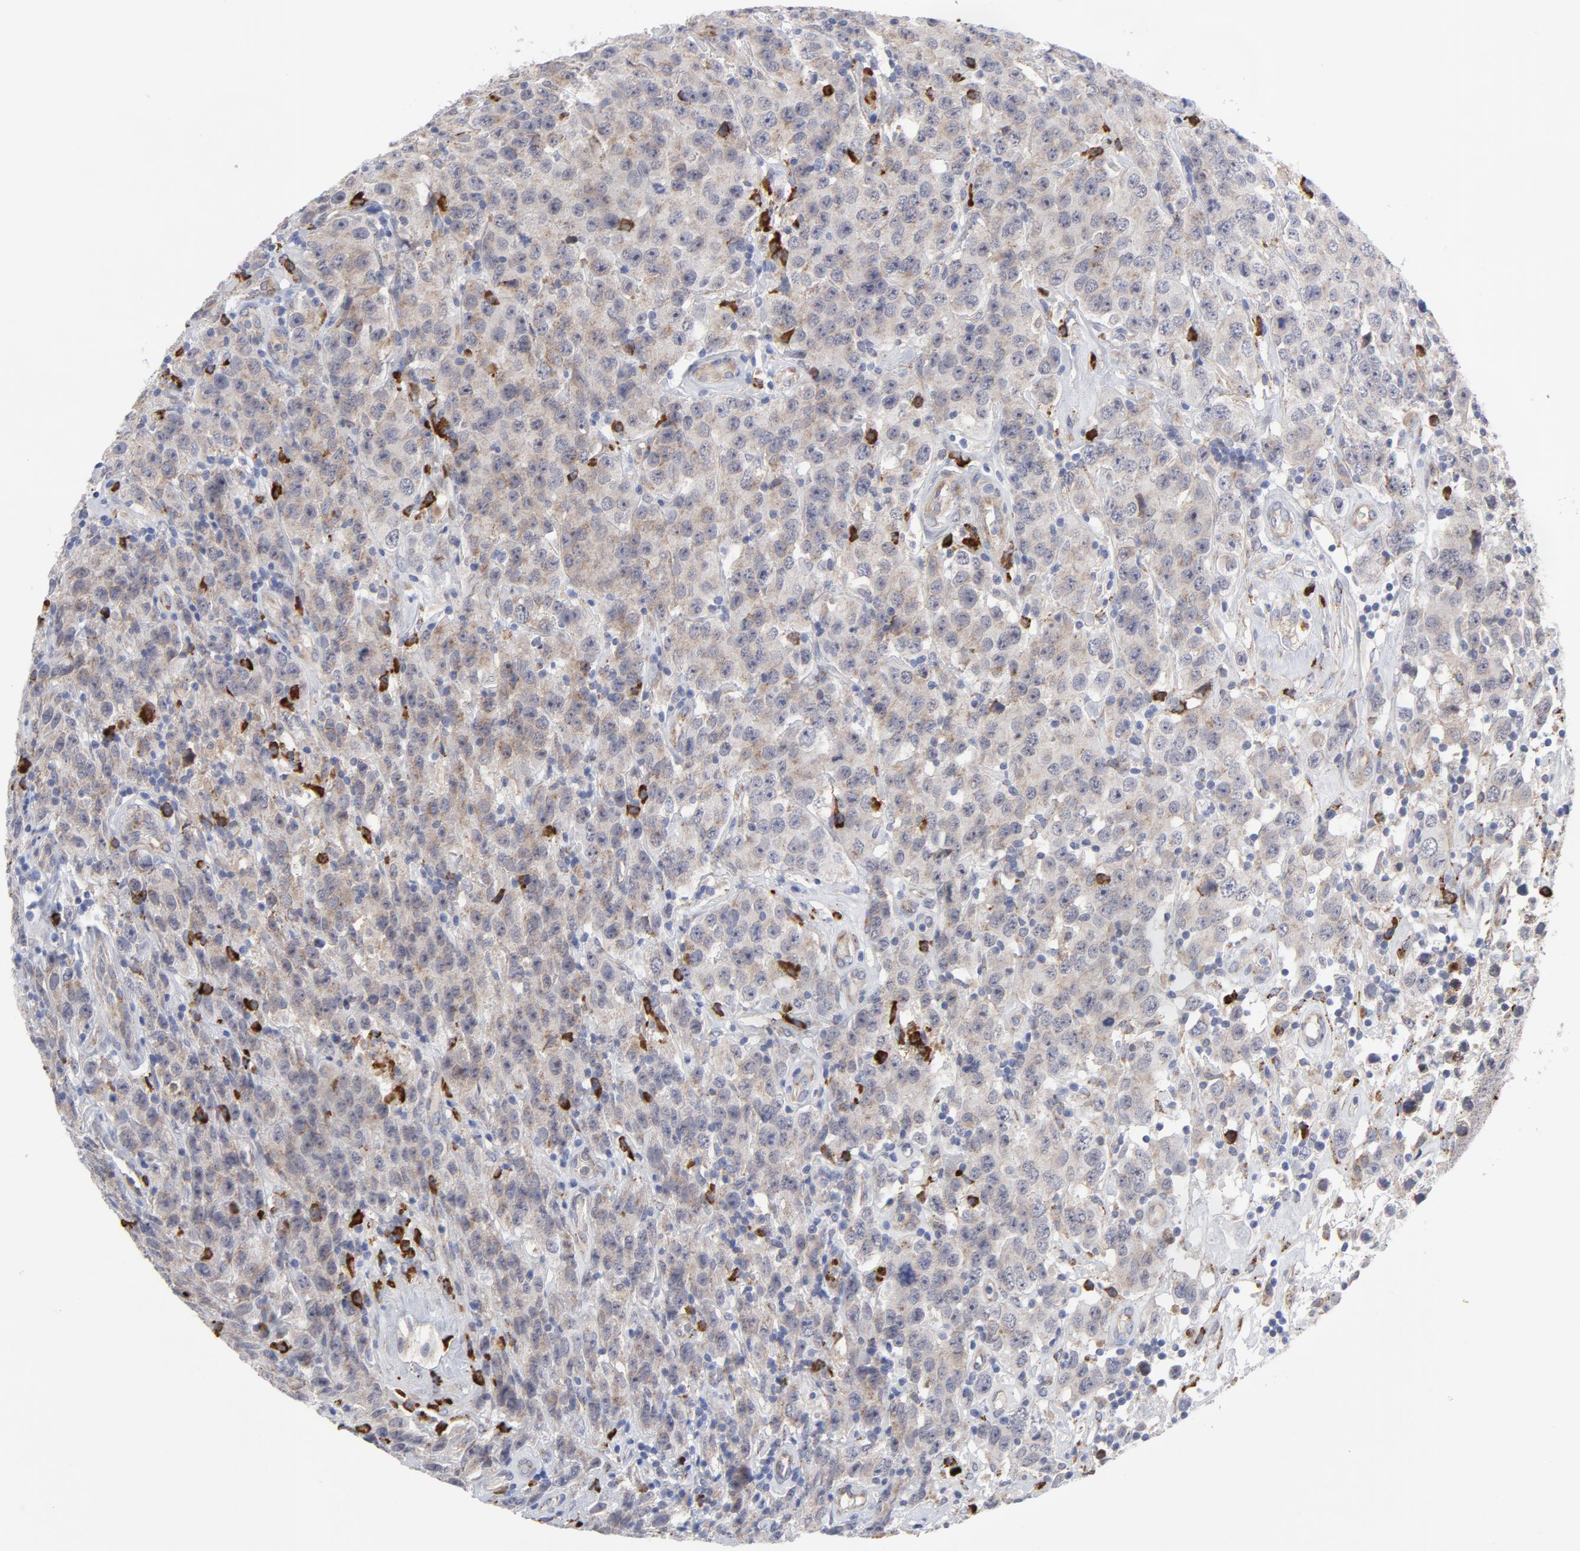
{"staining": {"intensity": "weak", "quantity": "<25%", "location": "cytoplasmic/membranous"}, "tissue": "testis cancer", "cell_type": "Tumor cells", "image_type": "cancer", "snomed": [{"axis": "morphology", "description": "Seminoma, NOS"}, {"axis": "topography", "description": "Testis"}], "caption": "High power microscopy histopathology image of an IHC micrograph of testis cancer (seminoma), revealing no significant positivity in tumor cells.", "gene": "RAPGEF3", "patient": {"sex": "male", "age": 52}}